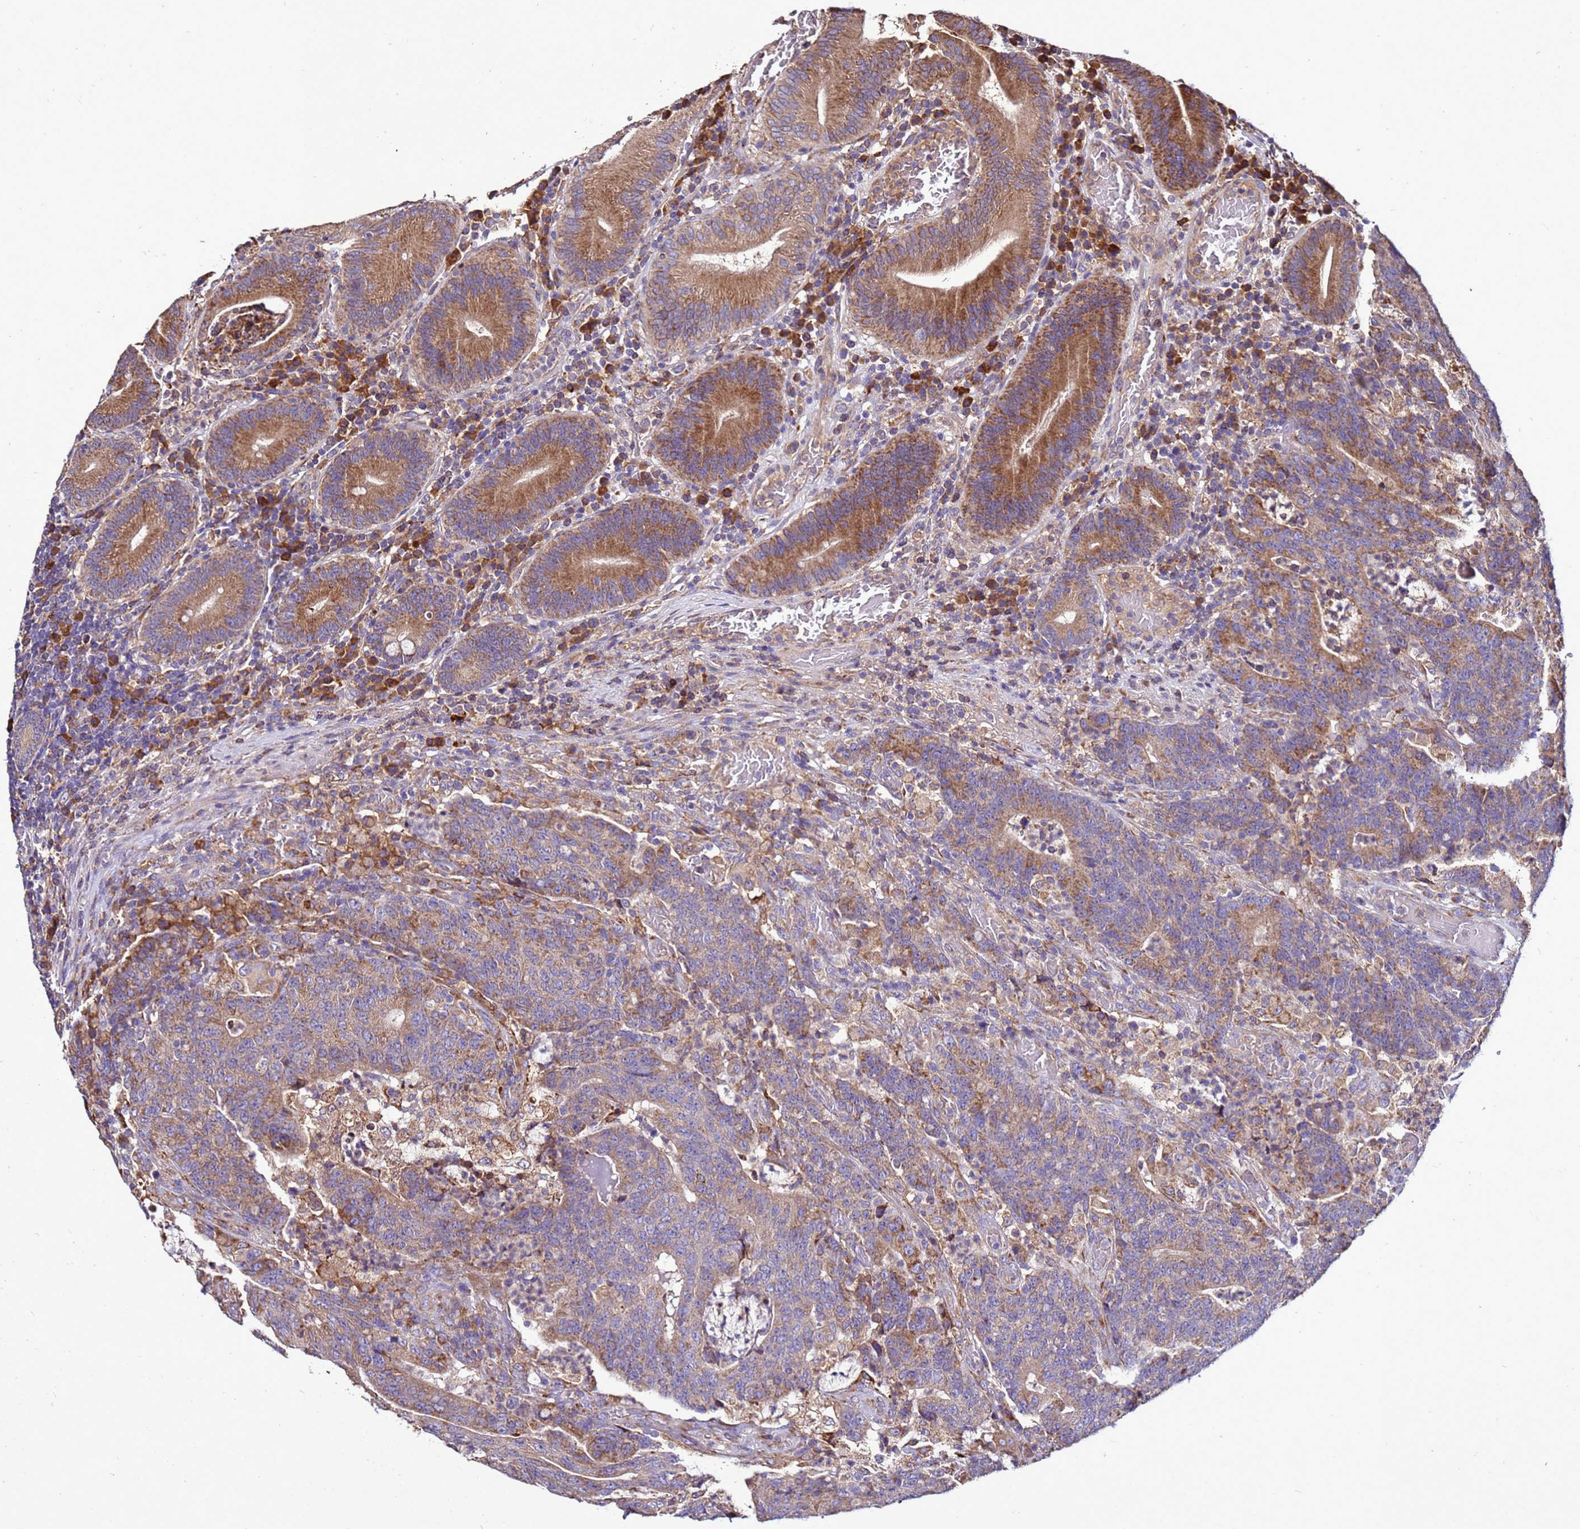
{"staining": {"intensity": "moderate", "quantity": "25%-75%", "location": "cytoplasmic/membranous"}, "tissue": "colorectal cancer", "cell_type": "Tumor cells", "image_type": "cancer", "snomed": [{"axis": "morphology", "description": "Normal tissue, NOS"}, {"axis": "morphology", "description": "Adenocarcinoma, NOS"}, {"axis": "topography", "description": "Colon"}], "caption": "About 25%-75% of tumor cells in human adenocarcinoma (colorectal) exhibit moderate cytoplasmic/membranous protein staining as visualized by brown immunohistochemical staining.", "gene": "ANTKMT", "patient": {"sex": "female", "age": 75}}